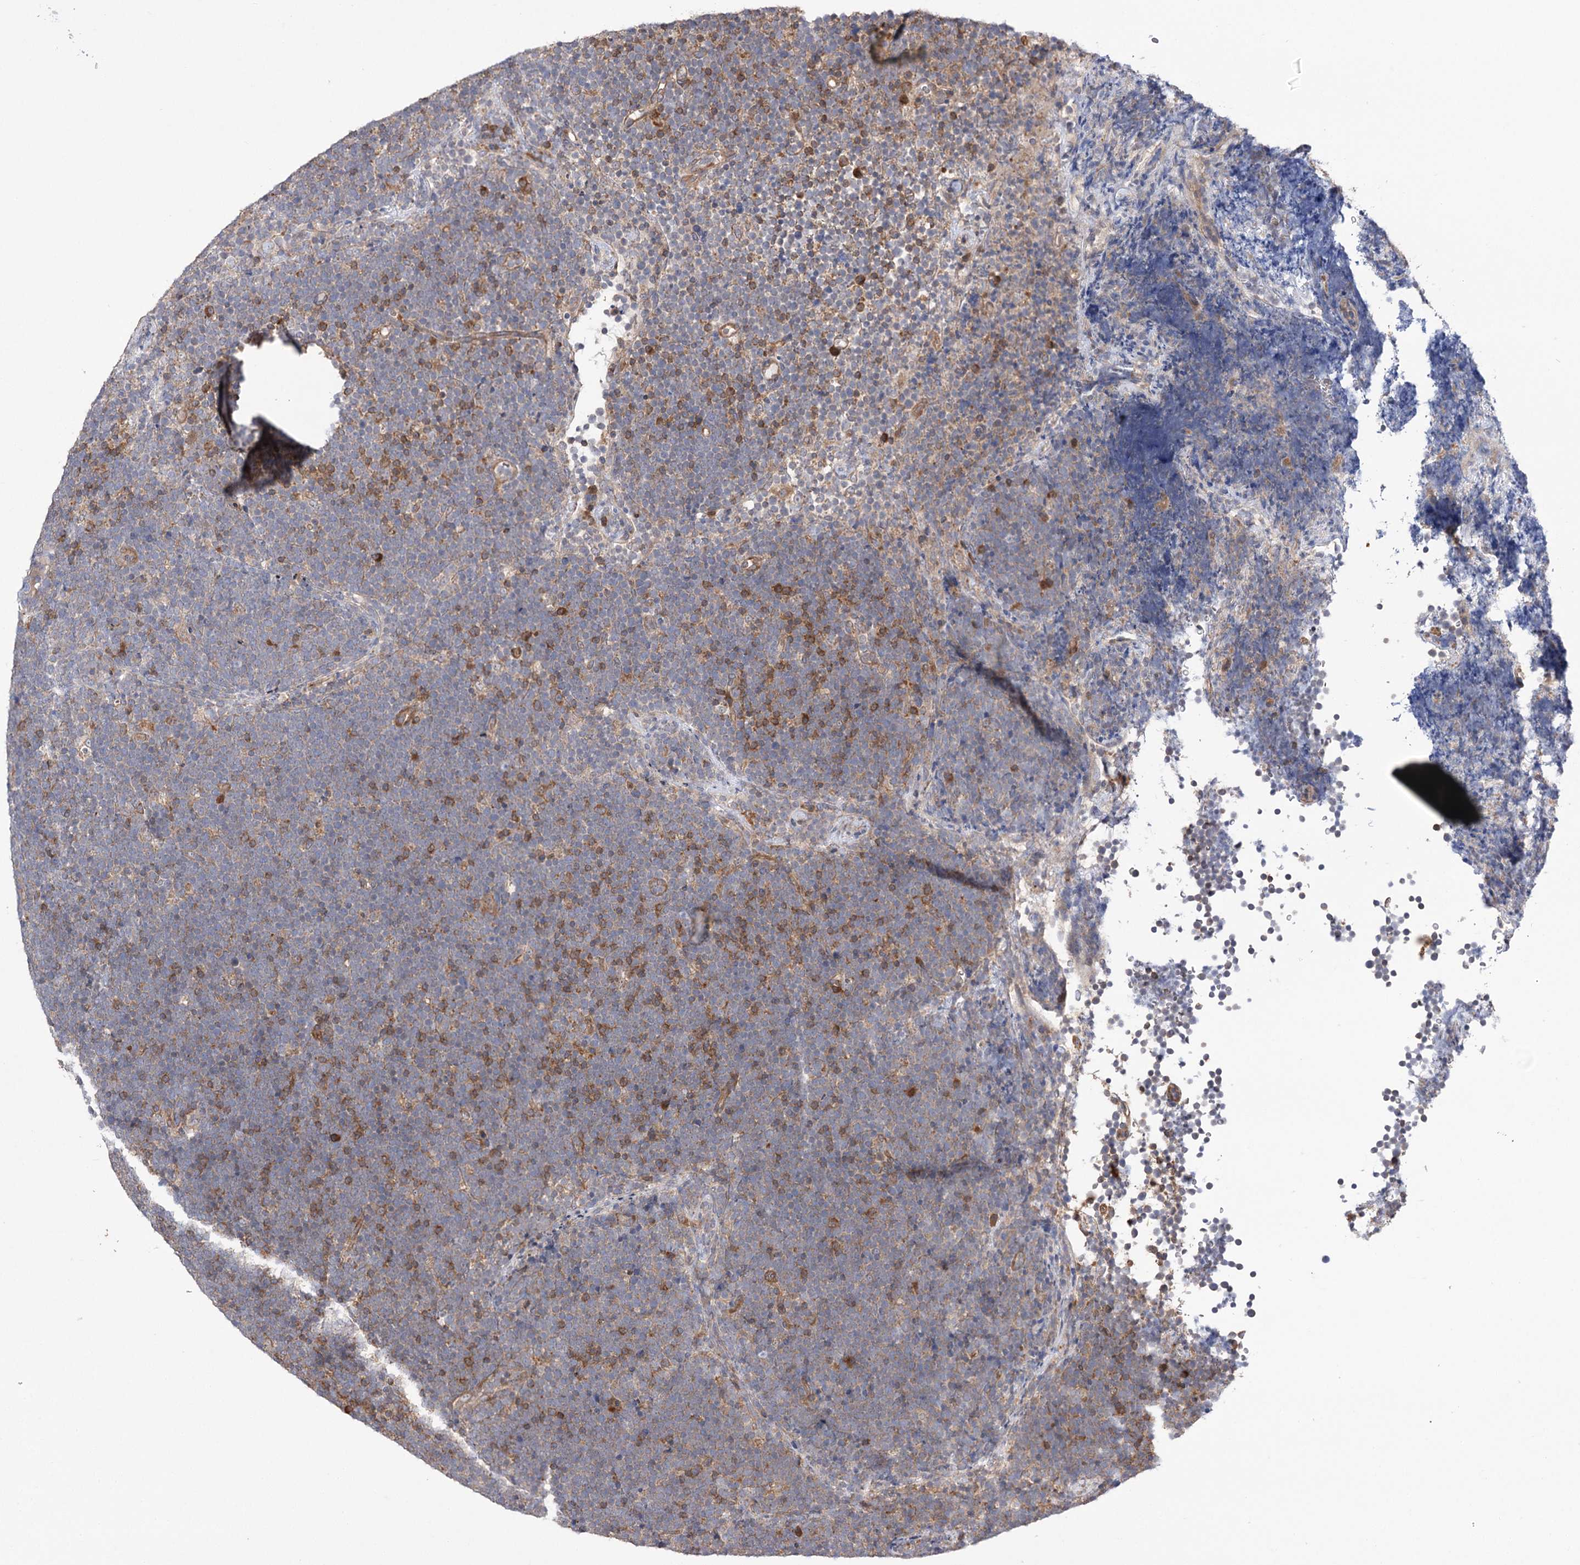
{"staining": {"intensity": "moderate", "quantity": "<25%", "location": "cytoplasmic/membranous"}, "tissue": "lymphoma", "cell_type": "Tumor cells", "image_type": "cancer", "snomed": [{"axis": "morphology", "description": "Malignant lymphoma, non-Hodgkin's type, High grade"}, {"axis": "topography", "description": "Lymph node"}], "caption": "Immunohistochemical staining of human malignant lymphoma, non-Hodgkin's type (high-grade) reveals low levels of moderate cytoplasmic/membranous protein positivity in approximately <25% of tumor cells.", "gene": "VPS37B", "patient": {"sex": "male", "age": 13}}